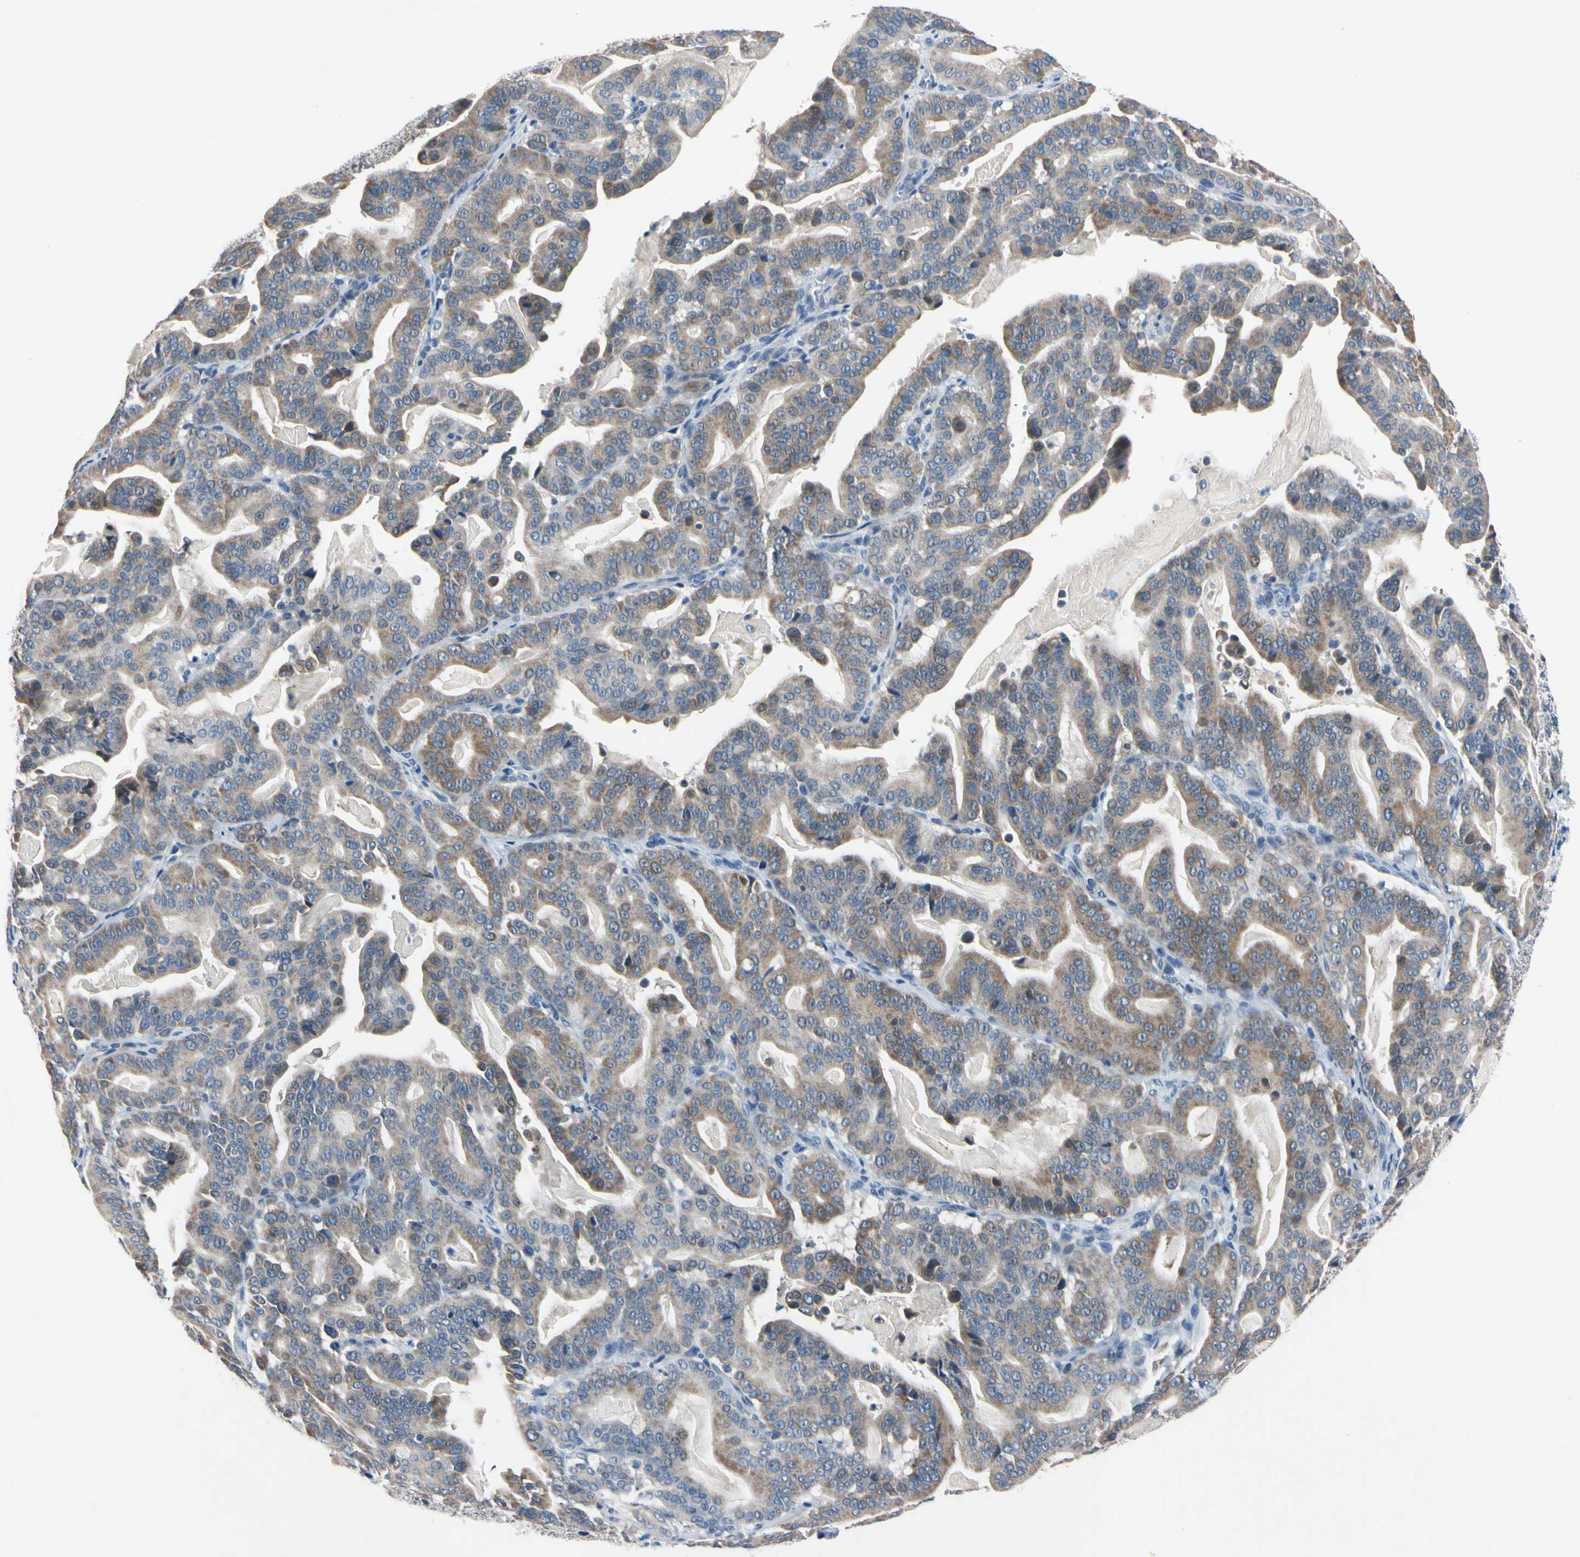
{"staining": {"intensity": "moderate", "quantity": ">75%", "location": "cytoplasmic/membranous"}, "tissue": "pancreatic cancer", "cell_type": "Tumor cells", "image_type": "cancer", "snomed": [{"axis": "morphology", "description": "Adenocarcinoma, NOS"}, {"axis": "topography", "description": "Pancreas"}], "caption": "Immunohistochemical staining of human adenocarcinoma (pancreatic) displays medium levels of moderate cytoplasmic/membranous protein staining in approximately >75% of tumor cells.", "gene": "PNKD", "patient": {"sex": "male", "age": 63}}